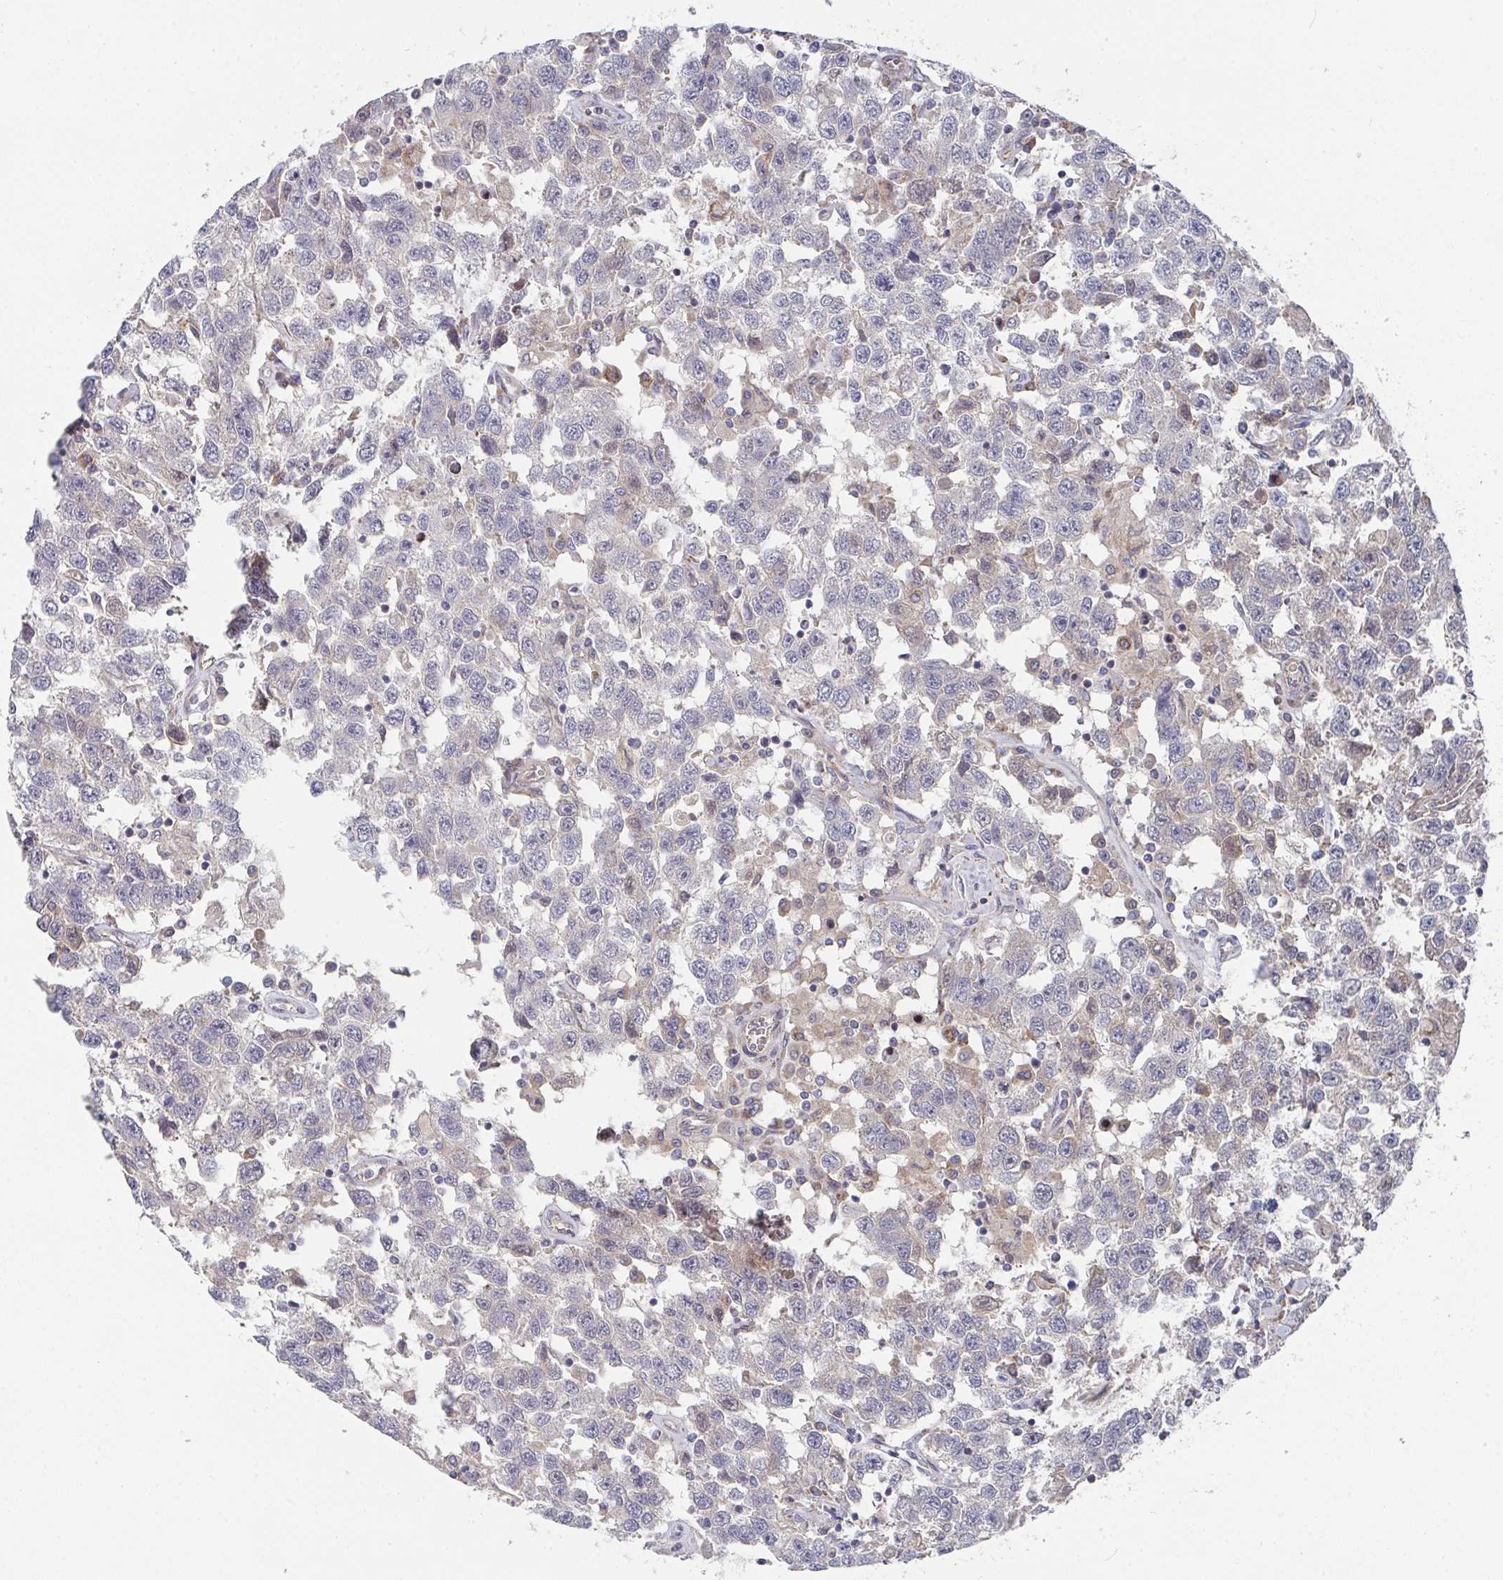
{"staining": {"intensity": "negative", "quantity": "none", "location": "none"}, "tissue": "testis cancer", "cell_type": "Tumor cells", "image_type": "cancer", "snomed": [{"axis": "morphology", "description": "Seminoma, NOS"}, {"axis": "topography", "description": "Testis"}], "caption": "Immunohistochemical staining of testis seminoma displays no significant expression in tumor cells.", "gene": "RHEBL1", "patient": {"sex": "male", "age": 41}}